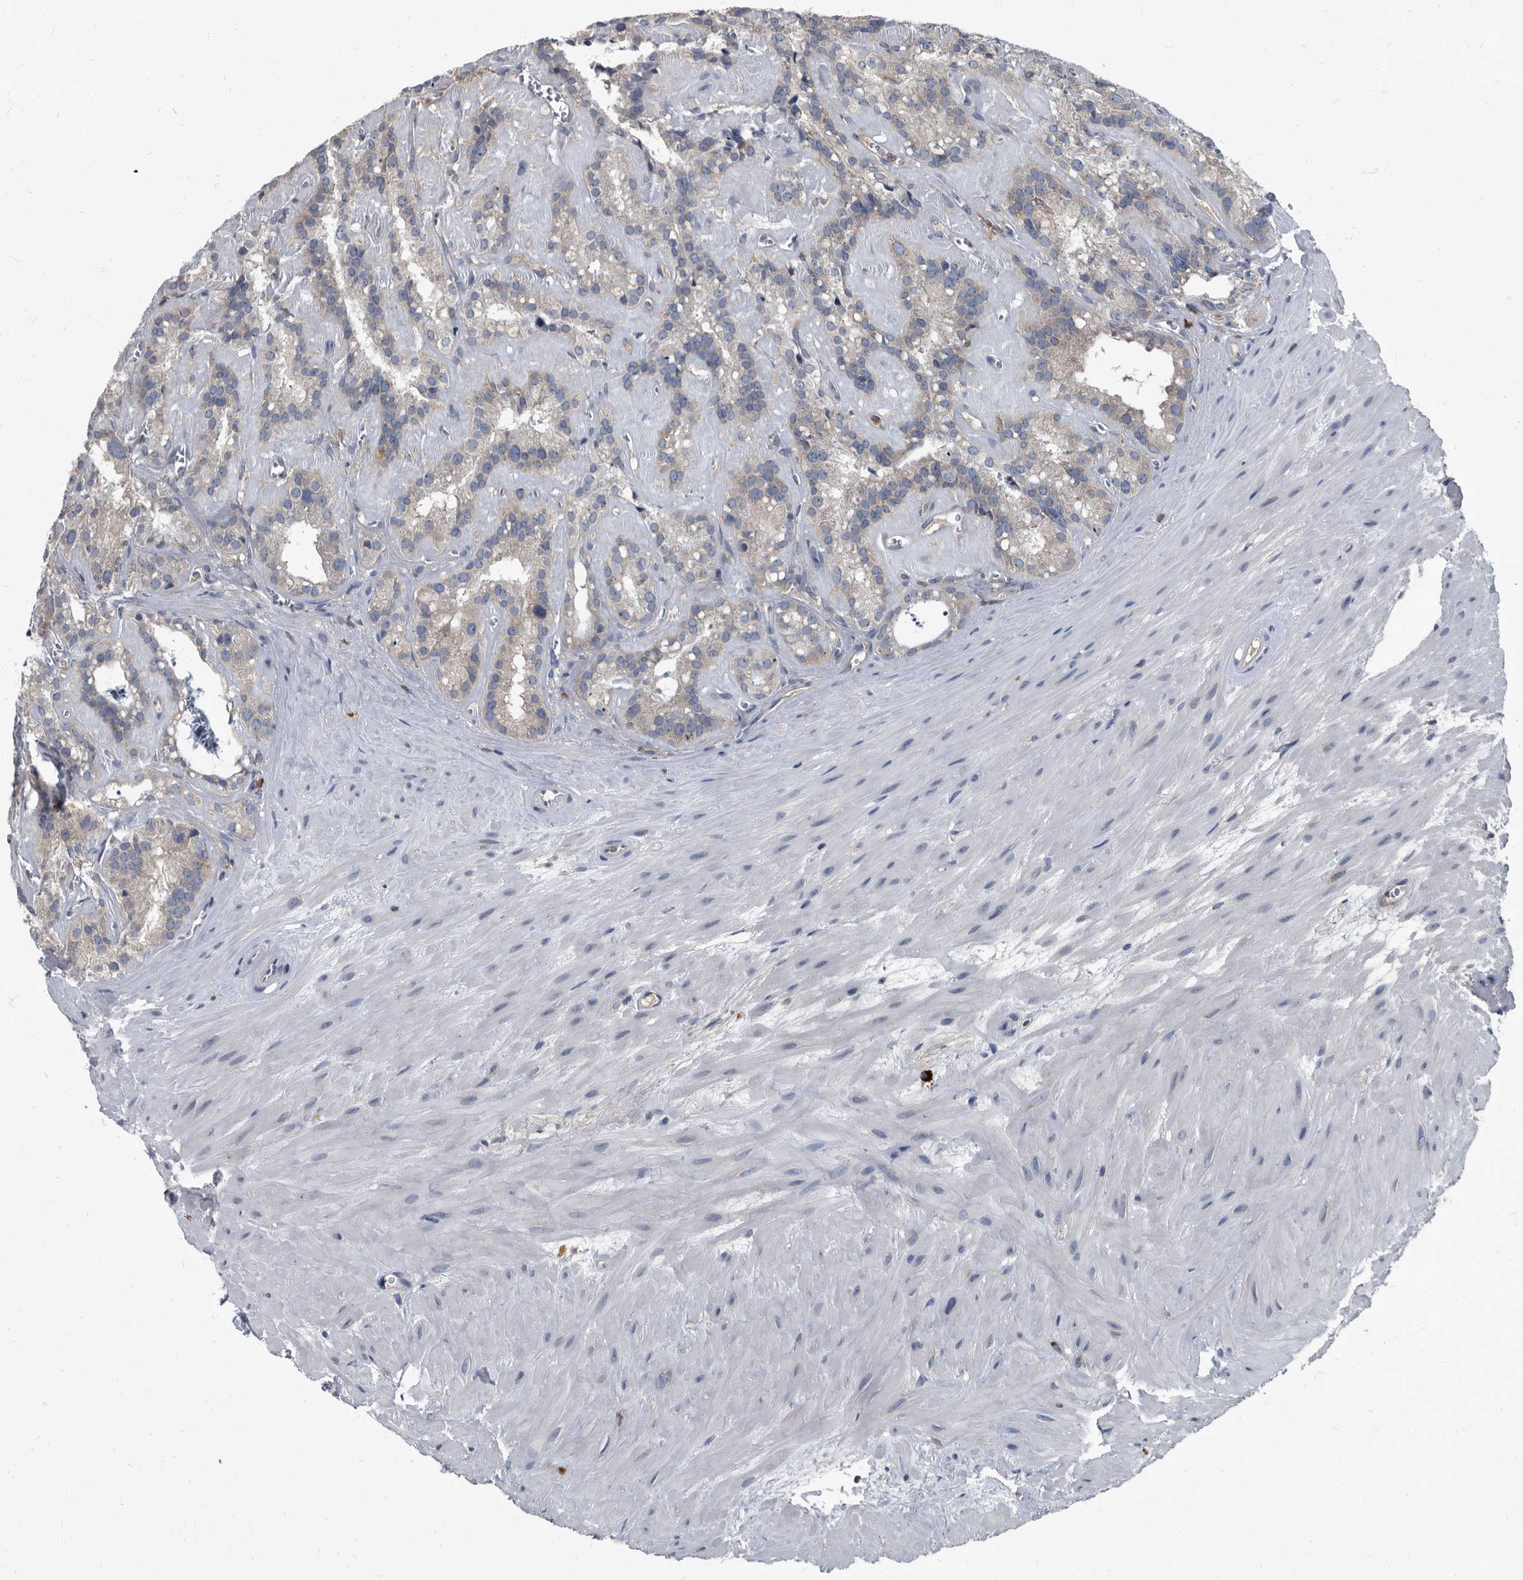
{"staining": {"intensity": "negative", "quantity": "none", "location": "none"}, "tissue": "seminal vesicle", "cell_type": "Glandular cells", "image_type": "normal", "snomed": [{"axis": "morphology", "description": "Normal tissue, NOS"}, {"axis": "topography", "description": "Prostate"}, {"axis": "topography", "description": "Seminal veicle"}], "caption": "An IHC histopathology image of unremarkable seminal vesicle is shown. There is no staining in glandular cells of seminal vesicle. The staining is performed using DAB (3,3'-diaminobenzidine) brown chromogen with nuclei counter-stained in using hematoxylin.", "gene": "CDV3", "patient": {"sex": "male", "age": 59}}